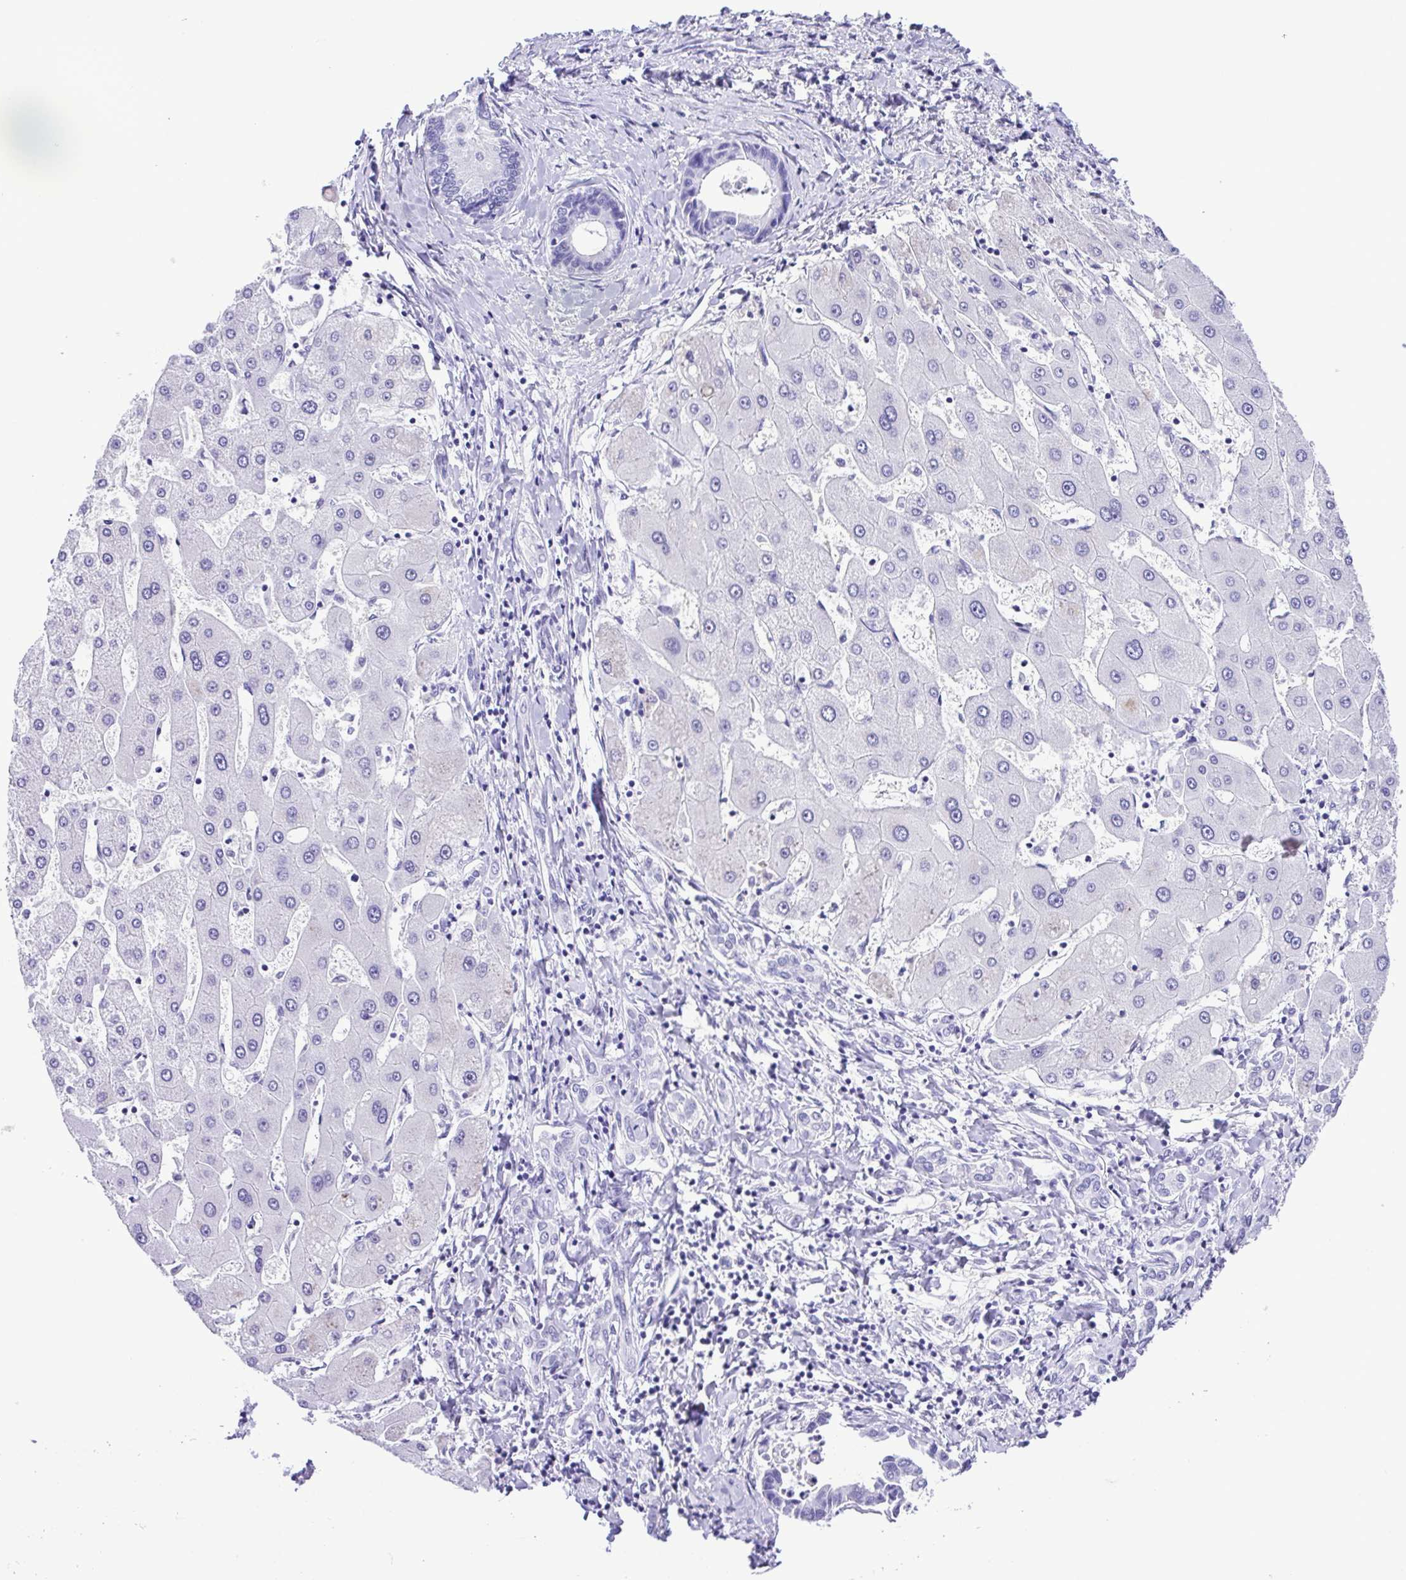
{"staining": {"intensity": "negative", "quantity": "none", "location": "none"}, "tissue": "liver cancer", "cell_type": "Tumor cells", "image_type": "cancer", "snomed": [{"axis": "morphology", "description": "Cholangiocarcinoma"}, {"axis": "topography", "description": "Liver"}], "caption": "An immunohistochemistry image of liver cancer (cholangiocarcinoma) is shown. There is no staining in tumor cells of liver cancer (cholangiocarcinoma). (DAB (3,3'-diaminobenzidine) immunohistochemistry (IHC) with hematoxylin counter stain).", "gene": "SYT1", "patient": {"sex": "male", "age": 66}}